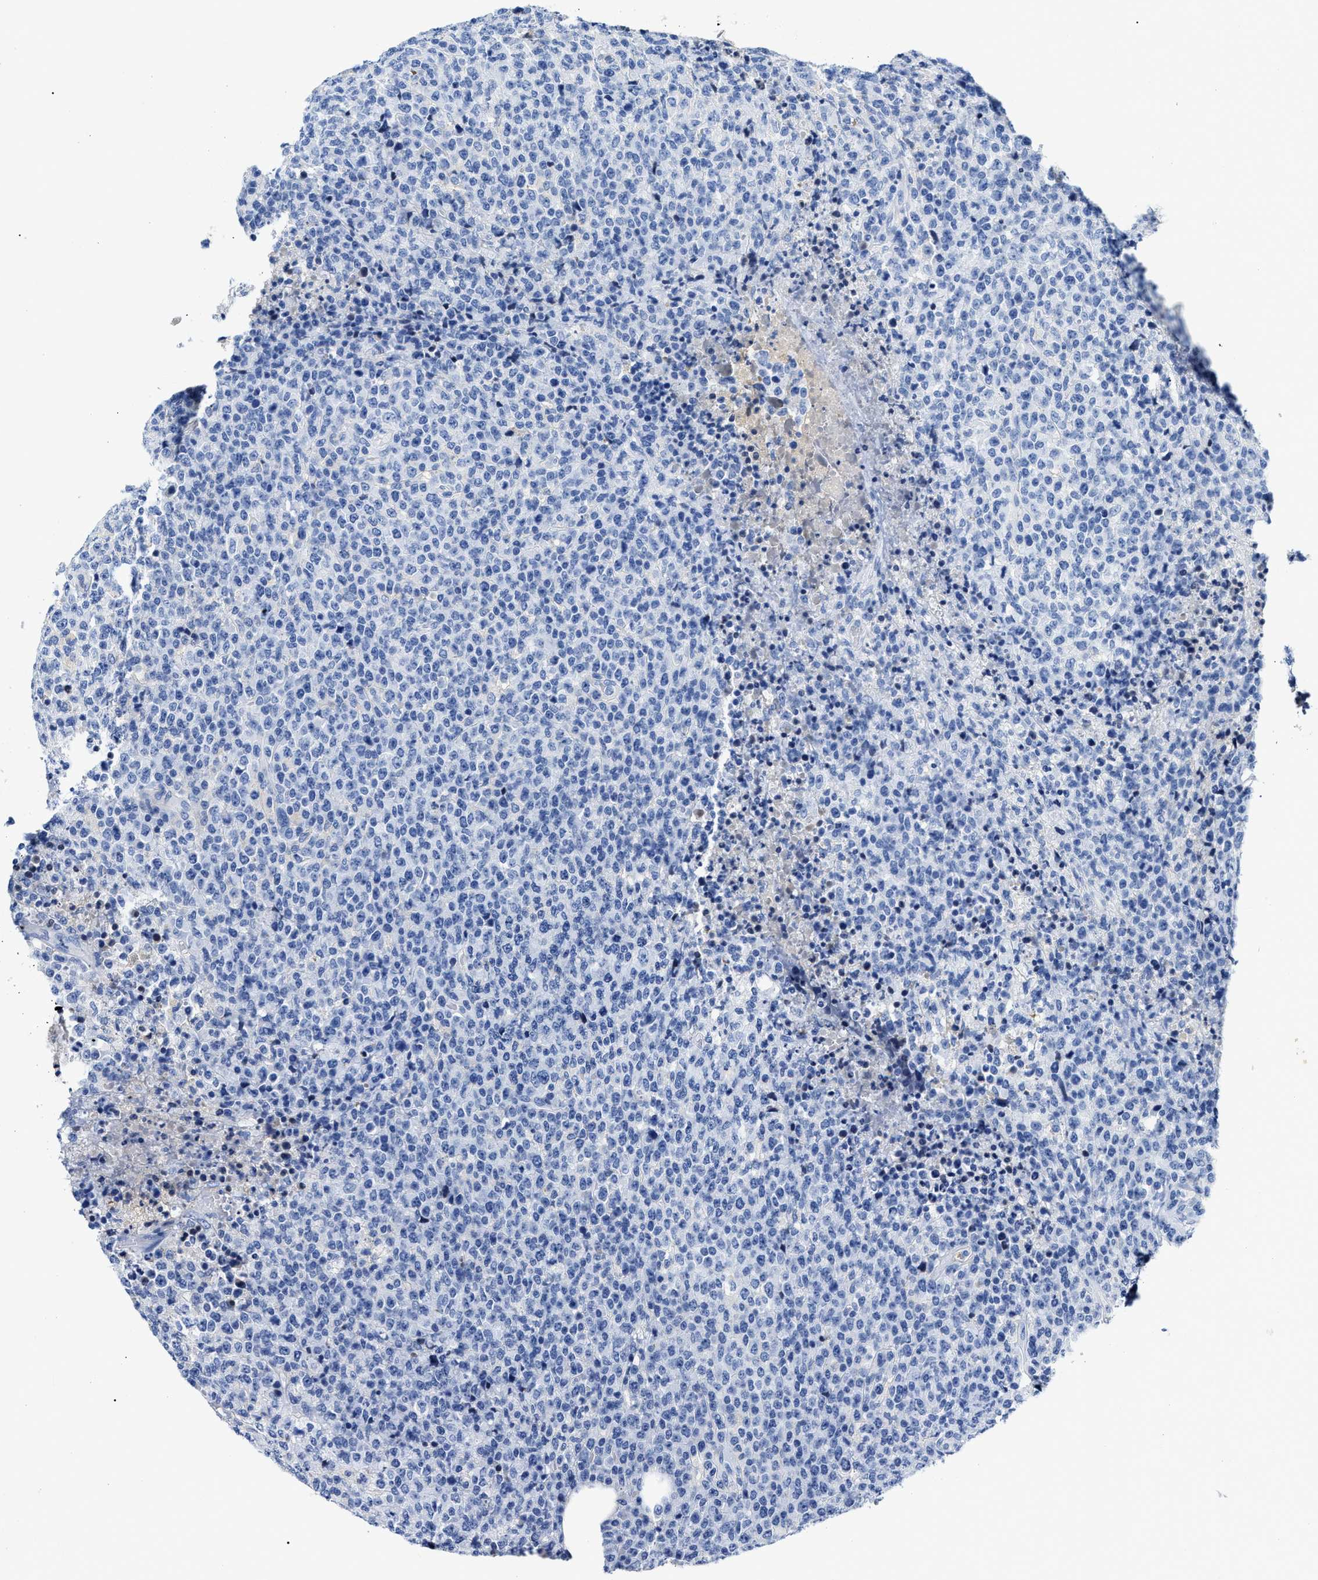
{"staining": {"intensity": "negative", "quantity": "none", "location": "none"}, "tissue": "lymphoma", "cell_type": "Tumor cells", "image_type": "cancer", "snomed": [{"axis": "morphology", "description": "Malignant lymphoma, non-Hodgkin's type, Low grade"}, {"axis": "topography", "description": "Lymph node"}], "caption": "Histopathology image shows no protein staining in tumor cells of low-grade malignant lymphoma, non-Hodgkin's type tissue.", "gene": "LRRC8E", "patient": {"sex": "male", "age": 66}}